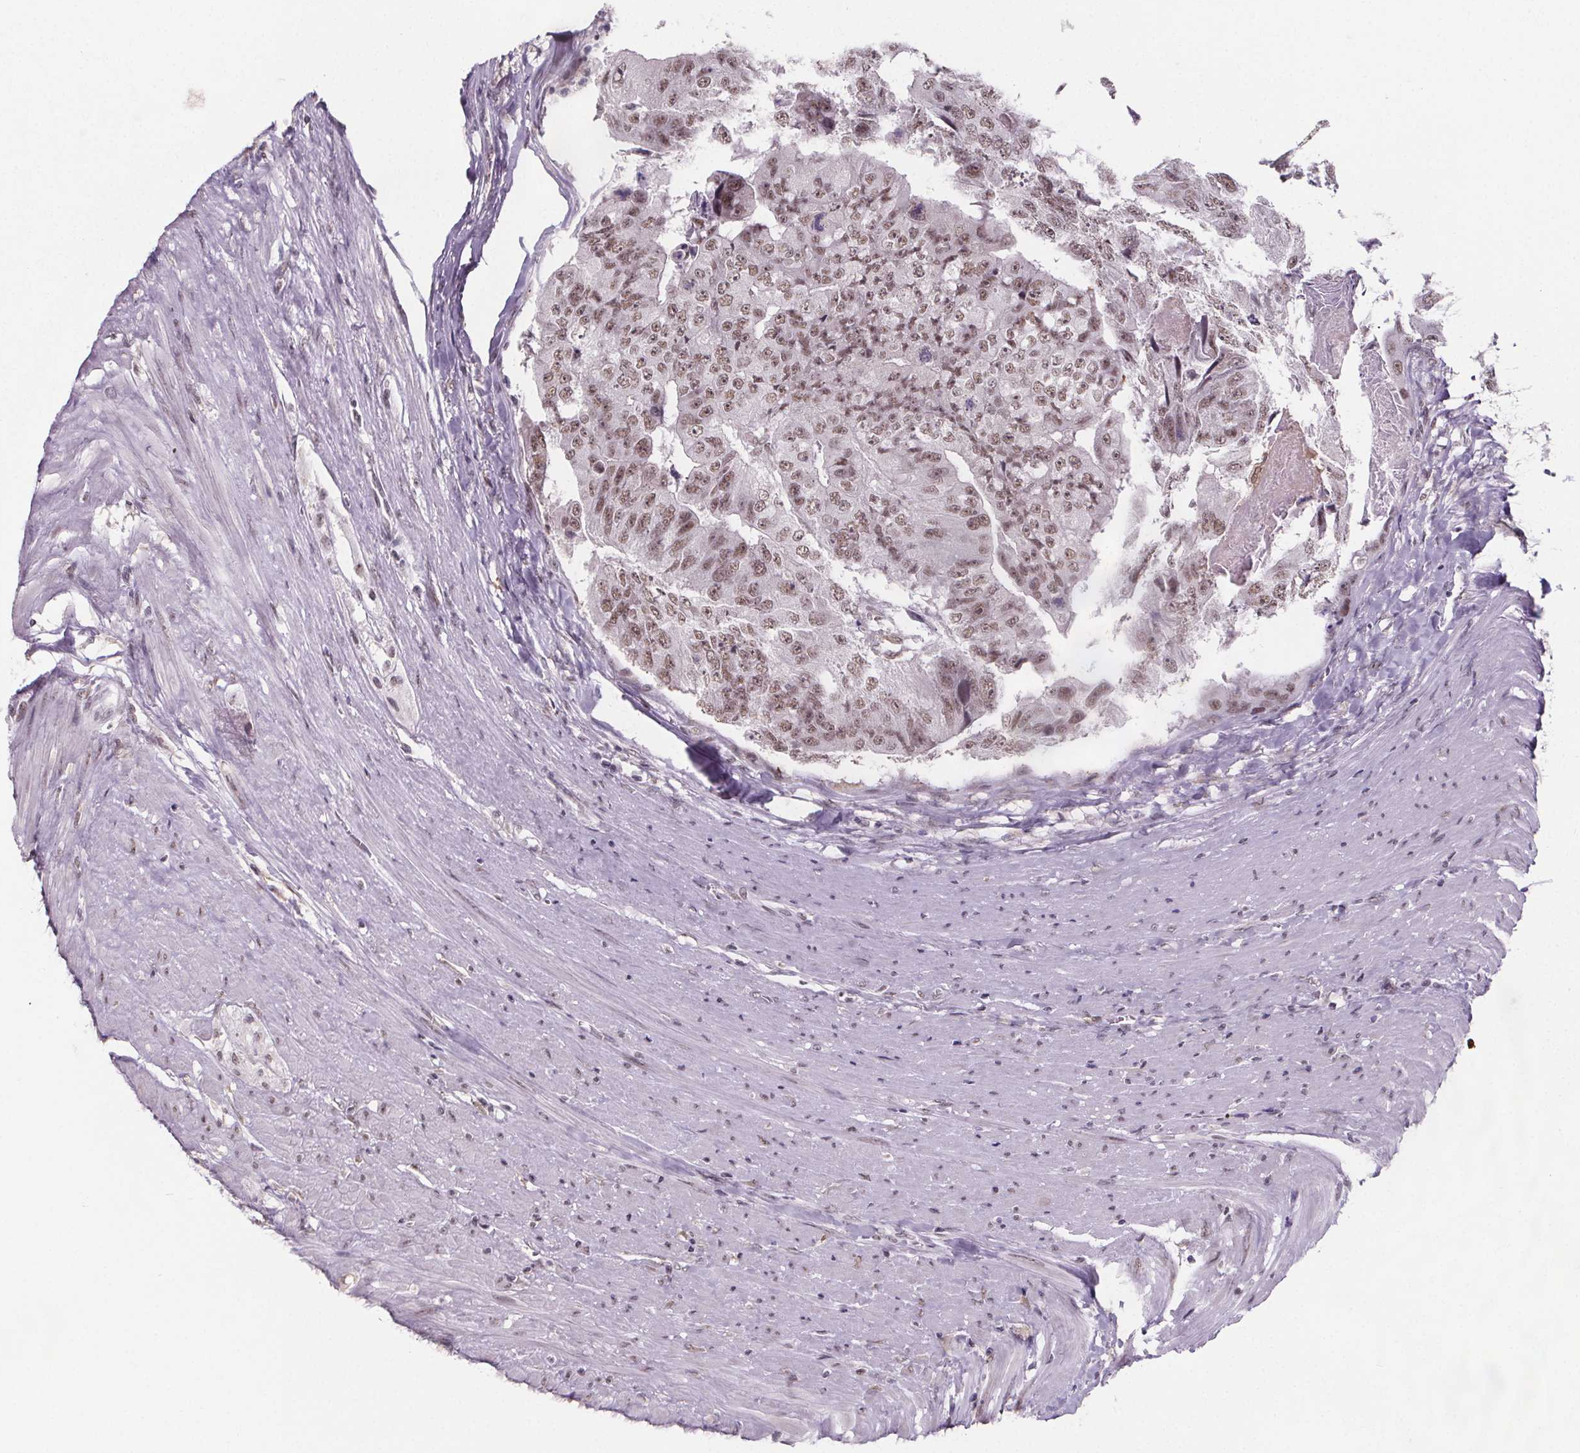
{"staining": {"intensity": "moderate", "quantity": ">75%", "location": "nuclear"}, "tissue": "colorectal cancer", "cell_type": "Tumor cells", "image_type": "cancer", "snomed": [{"axis": "morphology", "description": "Adenocarcinoma, NOS"}, {"axis": "topography", "description": "Colon"}], "caption": "This photomicrograph shows adenocarcinoma (colorectal) stained with immunohistochemistry to label a protein in brown. The nuclear of tumor cells show moderate positivity for the protein. Nuclei are counter-stained blue.", "gene": "ZNF572", "patient": {"sex": "female", "age": 67}}